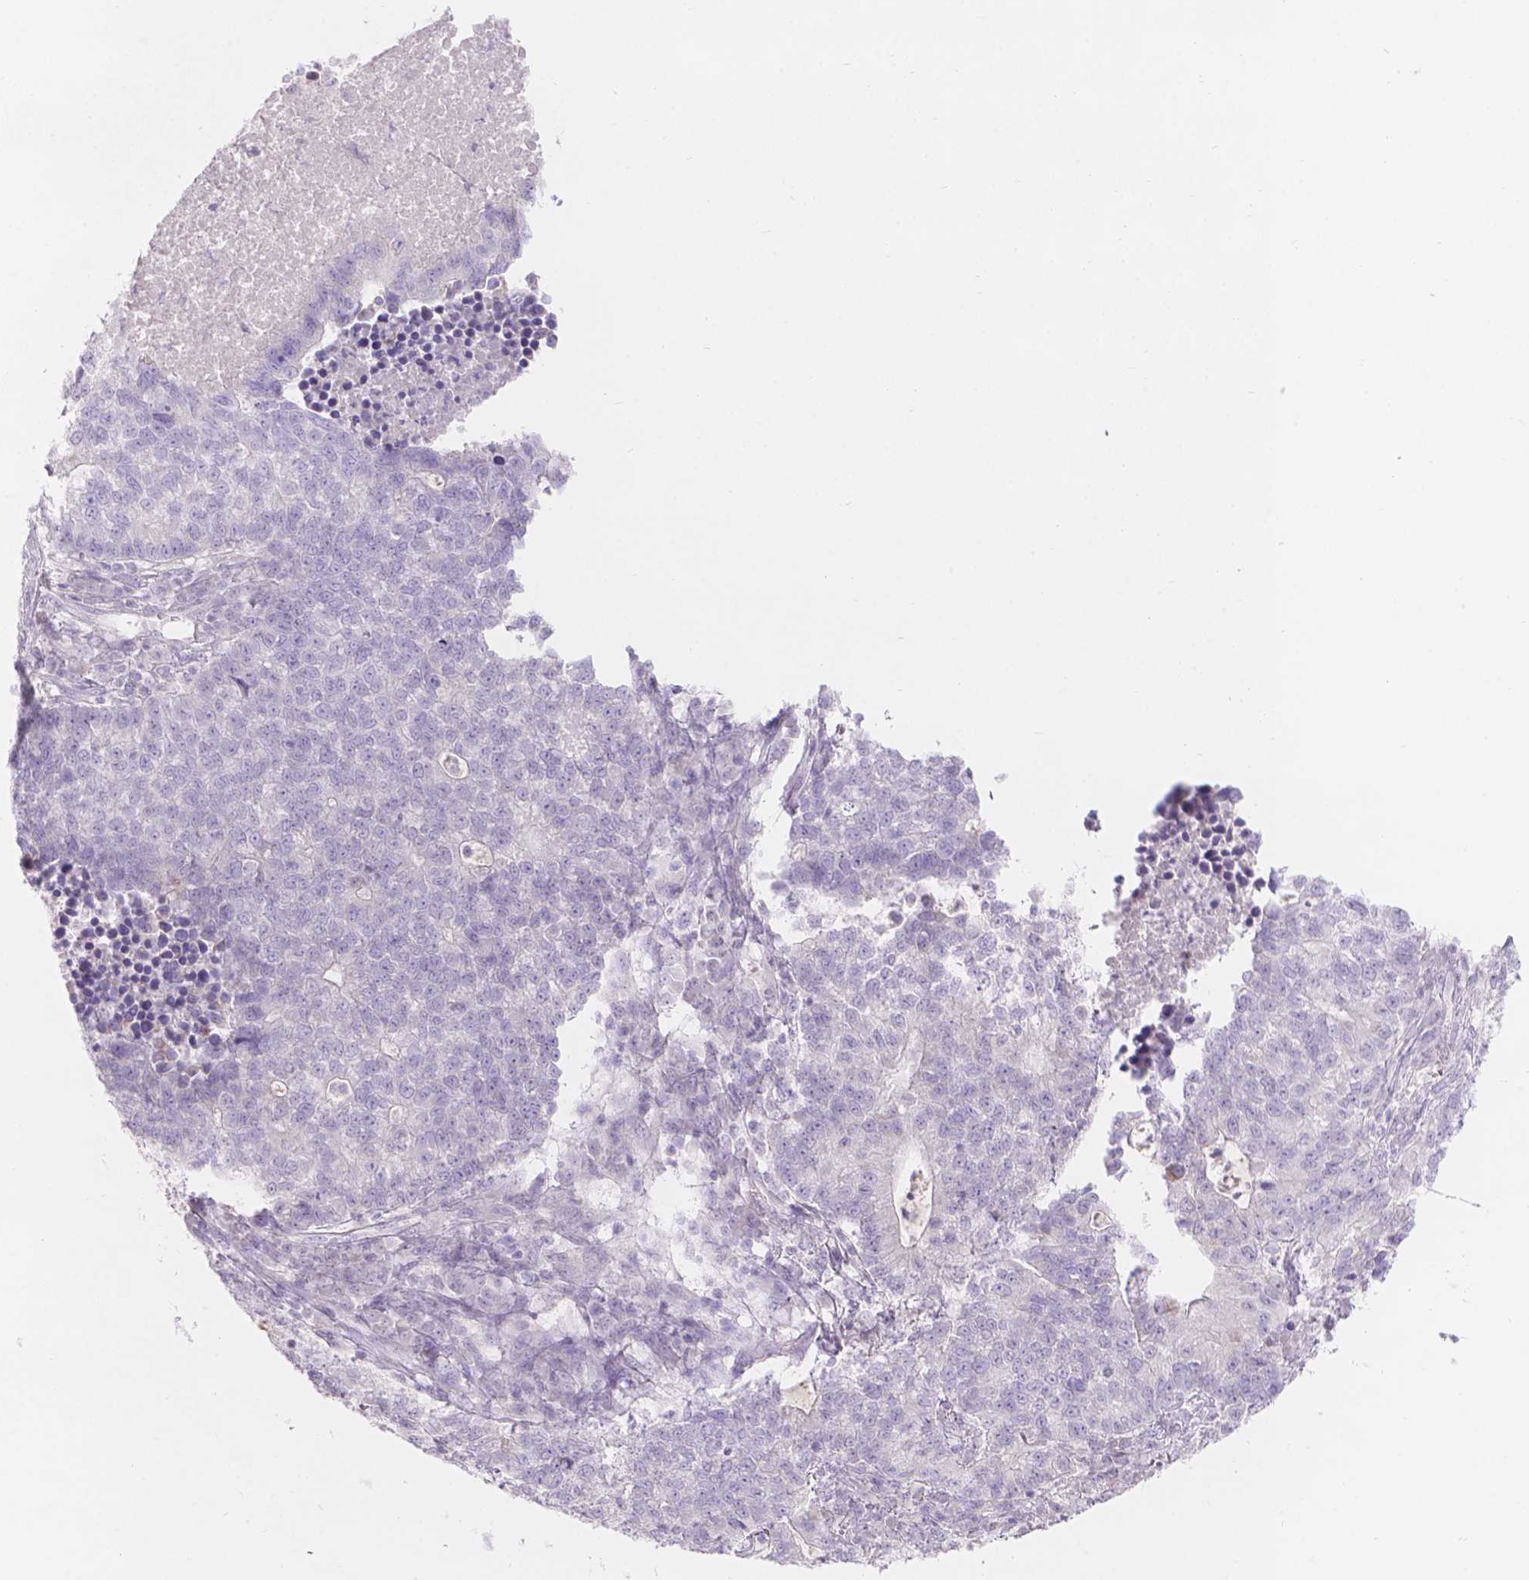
{"staining": {"intensity": "negative", "quantity": "none", "location": "none"}, "tissue": "lung cancer", "cell_type": "Tumor cells", "image_type": "cancer", "snomed": [{"axis": "morphology", "description": "Adenocarcinoma, NOS"}, {"axis": "topography", "description": "Lung"}], "caption": "The micrograph demonstrates no staining of tumor cells in lung cancer.", "gene": "HTN3", "patient": {"sex": "male", "age": 57}}